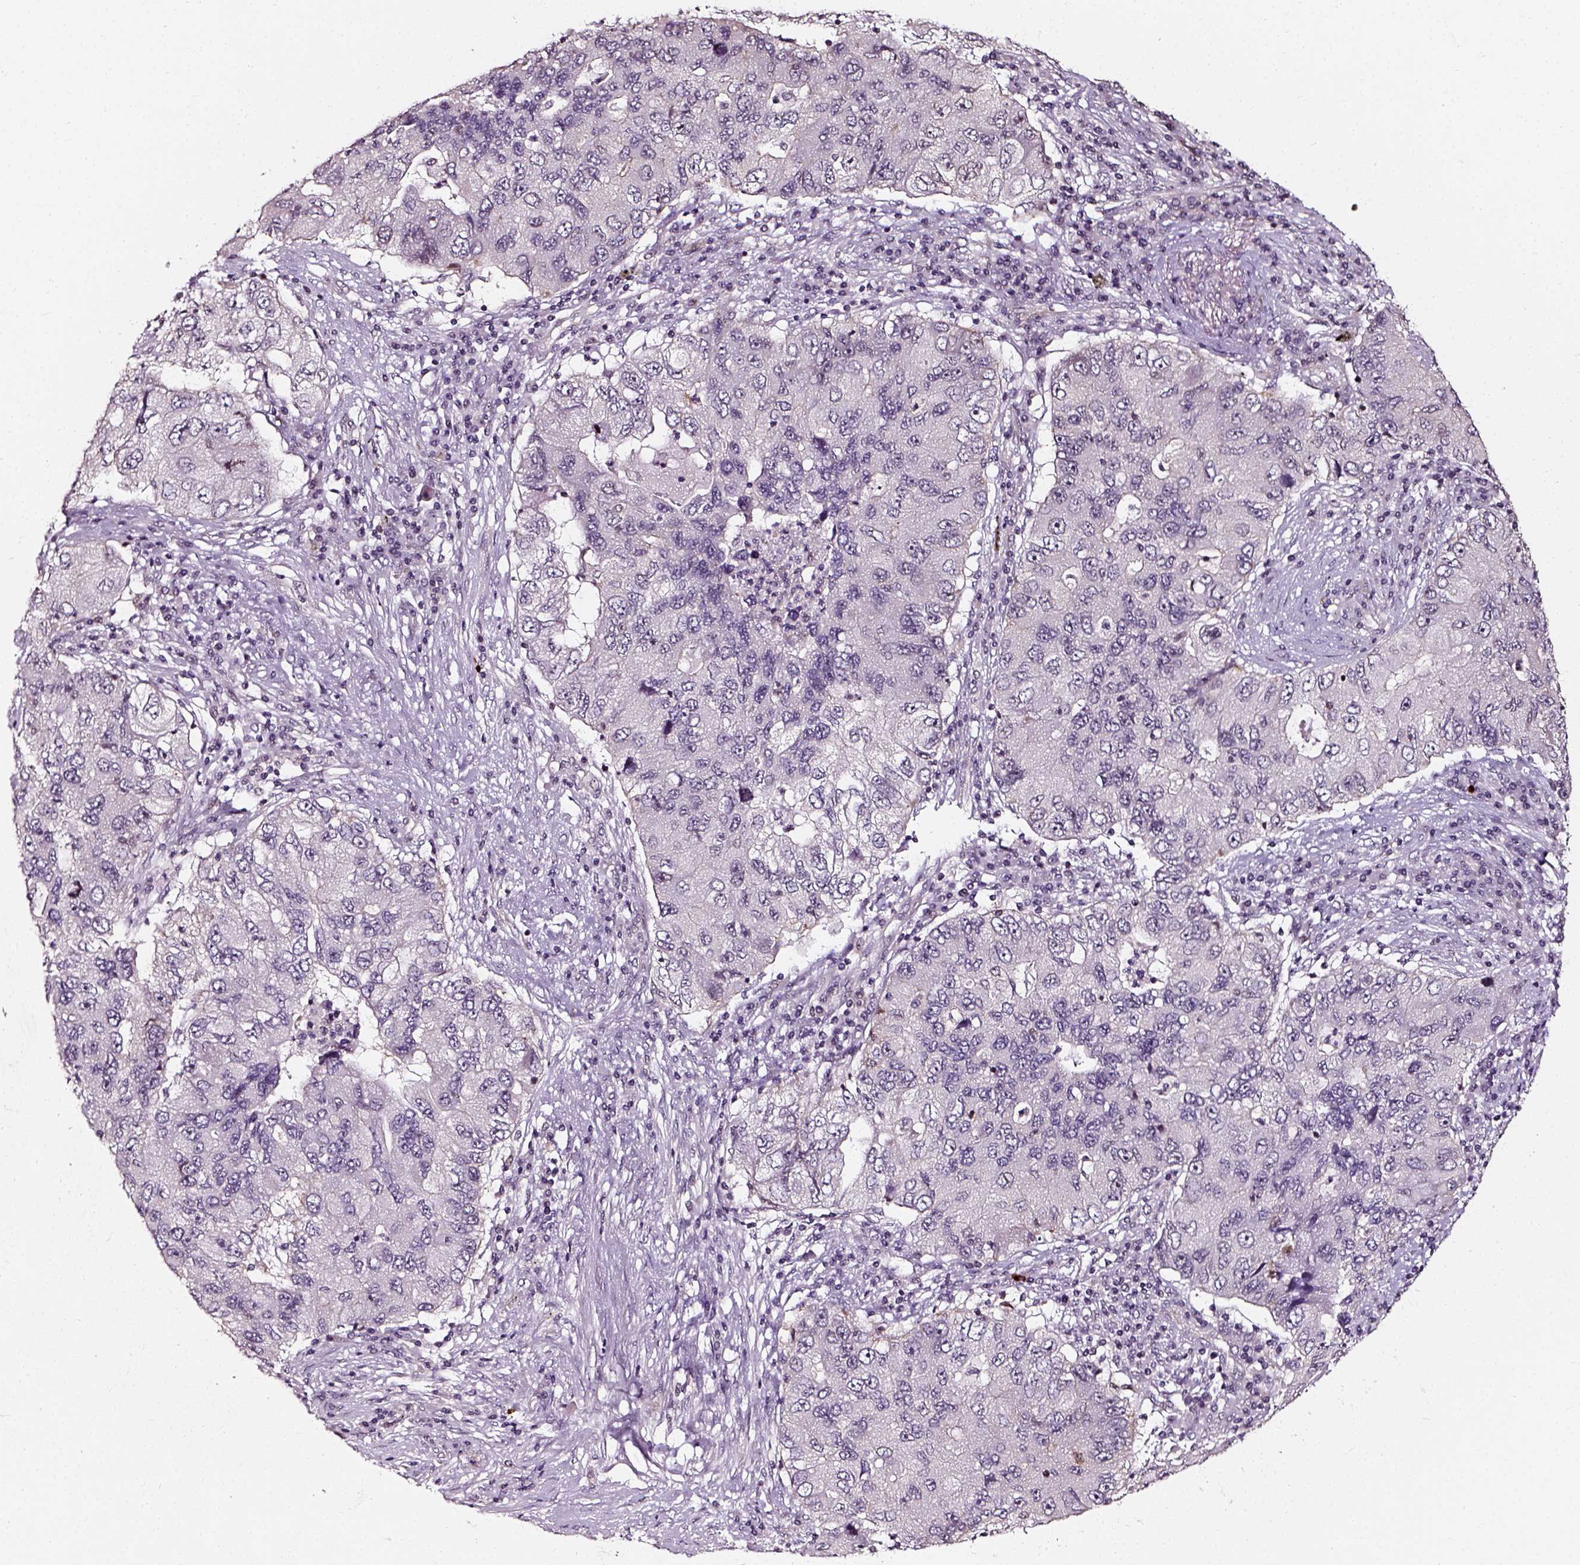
{"staining": {"intensity": "negative", "quantity": "none", "location": "none"}, "tissue": "lung cancer", "cell_type": "Tumor cells", "image_type": "cancer", "snomed": [{"axis": "morphology", "description": "Adenocarcinoma, NOS"}, {"axis": "morphology", "description": "Adenocarcinoma, metastatic, NOS"}, {"axis": "topography", "description": "Lymph node"}, {"axis": "topography", "description": "Lung"}], "caption": "IHC of human lung cancer (adenocarcinoma) demonstrates no expression in tumor cells.", "gene": "NACC1", "patient": {"sex": "female", "age": 54}}